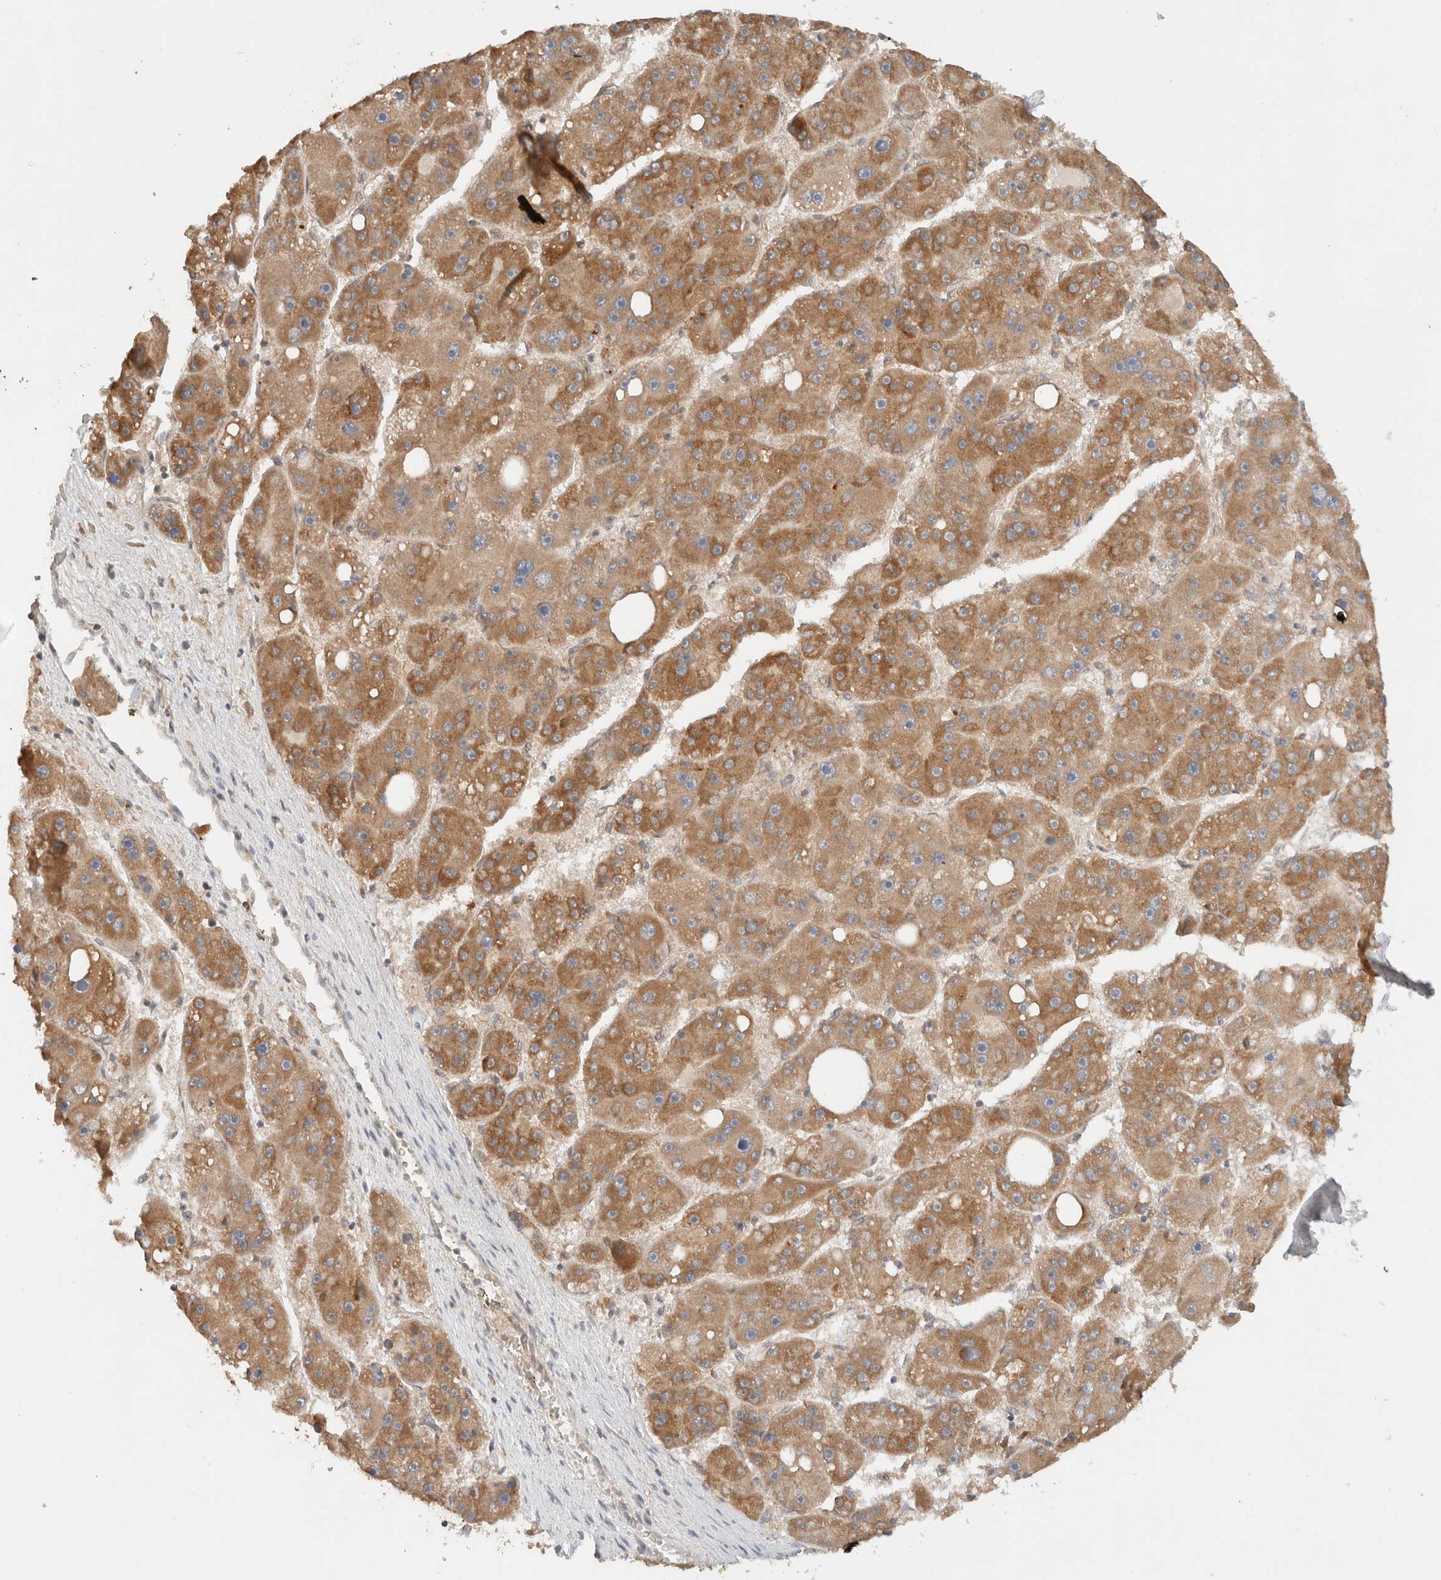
{"staining": {"intensity": "moderate", "quantity": ">75%", "location": "cytoplasmic/membranous"}, "tissue": "liver cancer", "cell_type": "Tumor cells", "image_type": "cancer", "snomed": [{"axis": "morphology", "description": "Carcinoma, Hepatocellular, NOS"}, {"axis": "topography", "description": "Liver"}], "caption": "An immunohistochemistry (IHC) micrograph of neoplastic tissue is shown. Protein staining in brown shows moderate cytoplasmic/membranous positivity in liver hepatocellular carcinoma within tumor cells.", "gene": "ARFGEF2", "patient": {"sex": "female", "age": 61}}